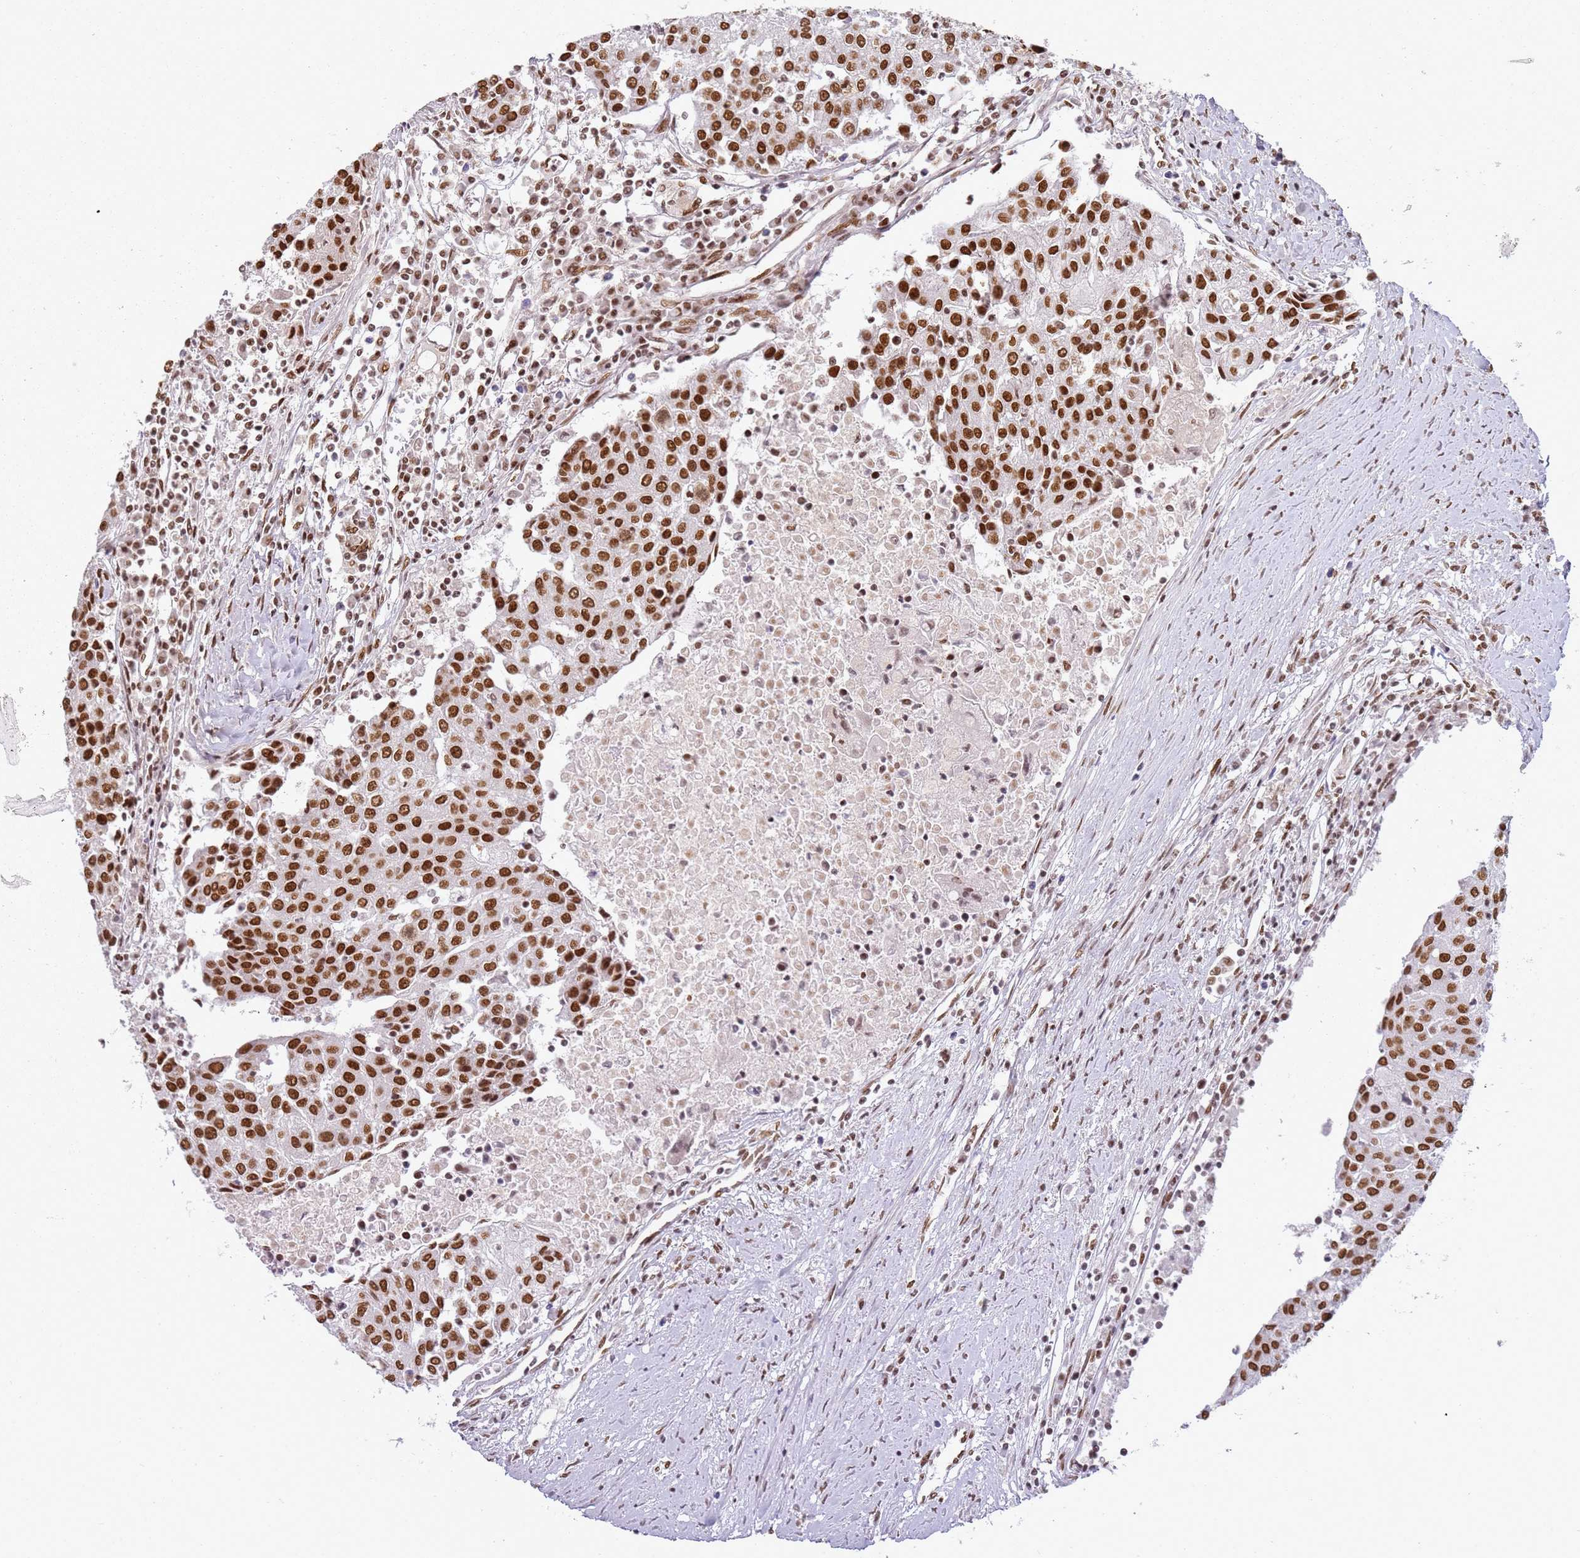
{"staining": {"intensity": "strong", "quantity": ">75%", "location": "nuclear"}, "tissue": "urothelial cancer", "cell_type": "Tumor cells", "image_type": "cancer", "snomed": [{"axis": "morphology", "description": "Urothelial carcinoma, High grade"}, {"axis": "topography", "description": "Urinary bladder"}], "caption": "This image displays immunohistochemistry staining of human urothelial cancer, with high strong nuclear positivity in about >75% of tumor cells.", "gene": "TENT4A", "patient": {"sex": "female", "age": 85}}